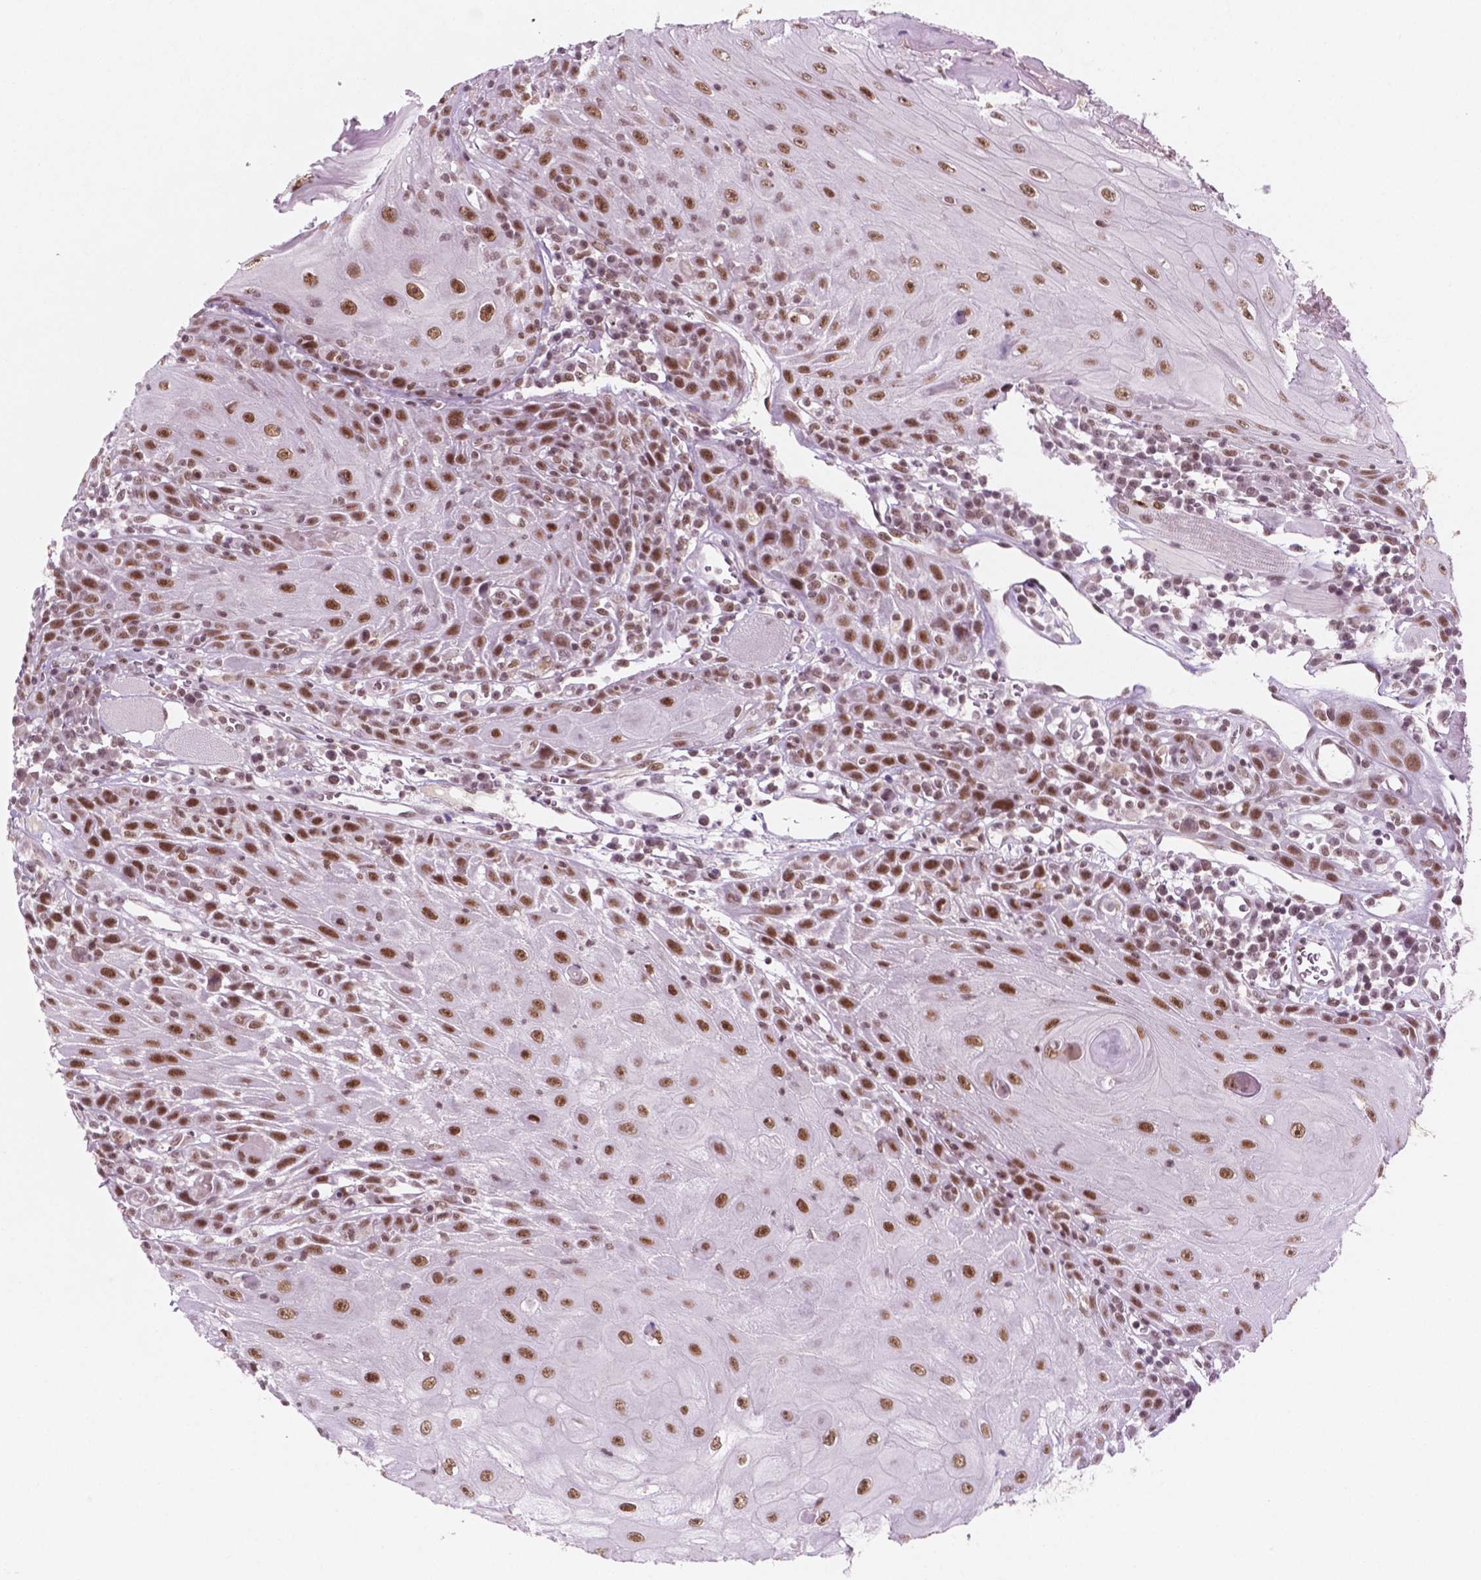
{"staining": {"intensity": "moderate", "quantity": ">75%", "location": "nuclear"}, "tissue": "head and neck cancer", "cell_type": "Tumor cells", "image_type": "cancer", "snomed": [{"axis": "morphology", "description": "Normal tissue, NOS"}, {"axis": "morphology", "description": "Squamous cell carcinoma, NOS"}, {"axis": "topography", "description": "Oral tissue"}, {"axis": "topography", "description": "Head-Neck"}], "caption": "Immunohistochemical staining of human head and neck cancer (squamous cell carcinoma) exhibits medium levels of moderate nuclear protein positivity in approximately >75% of tumor cells.", "gene": "CTR9", "patient": {"sex": "male", "age": 52}}